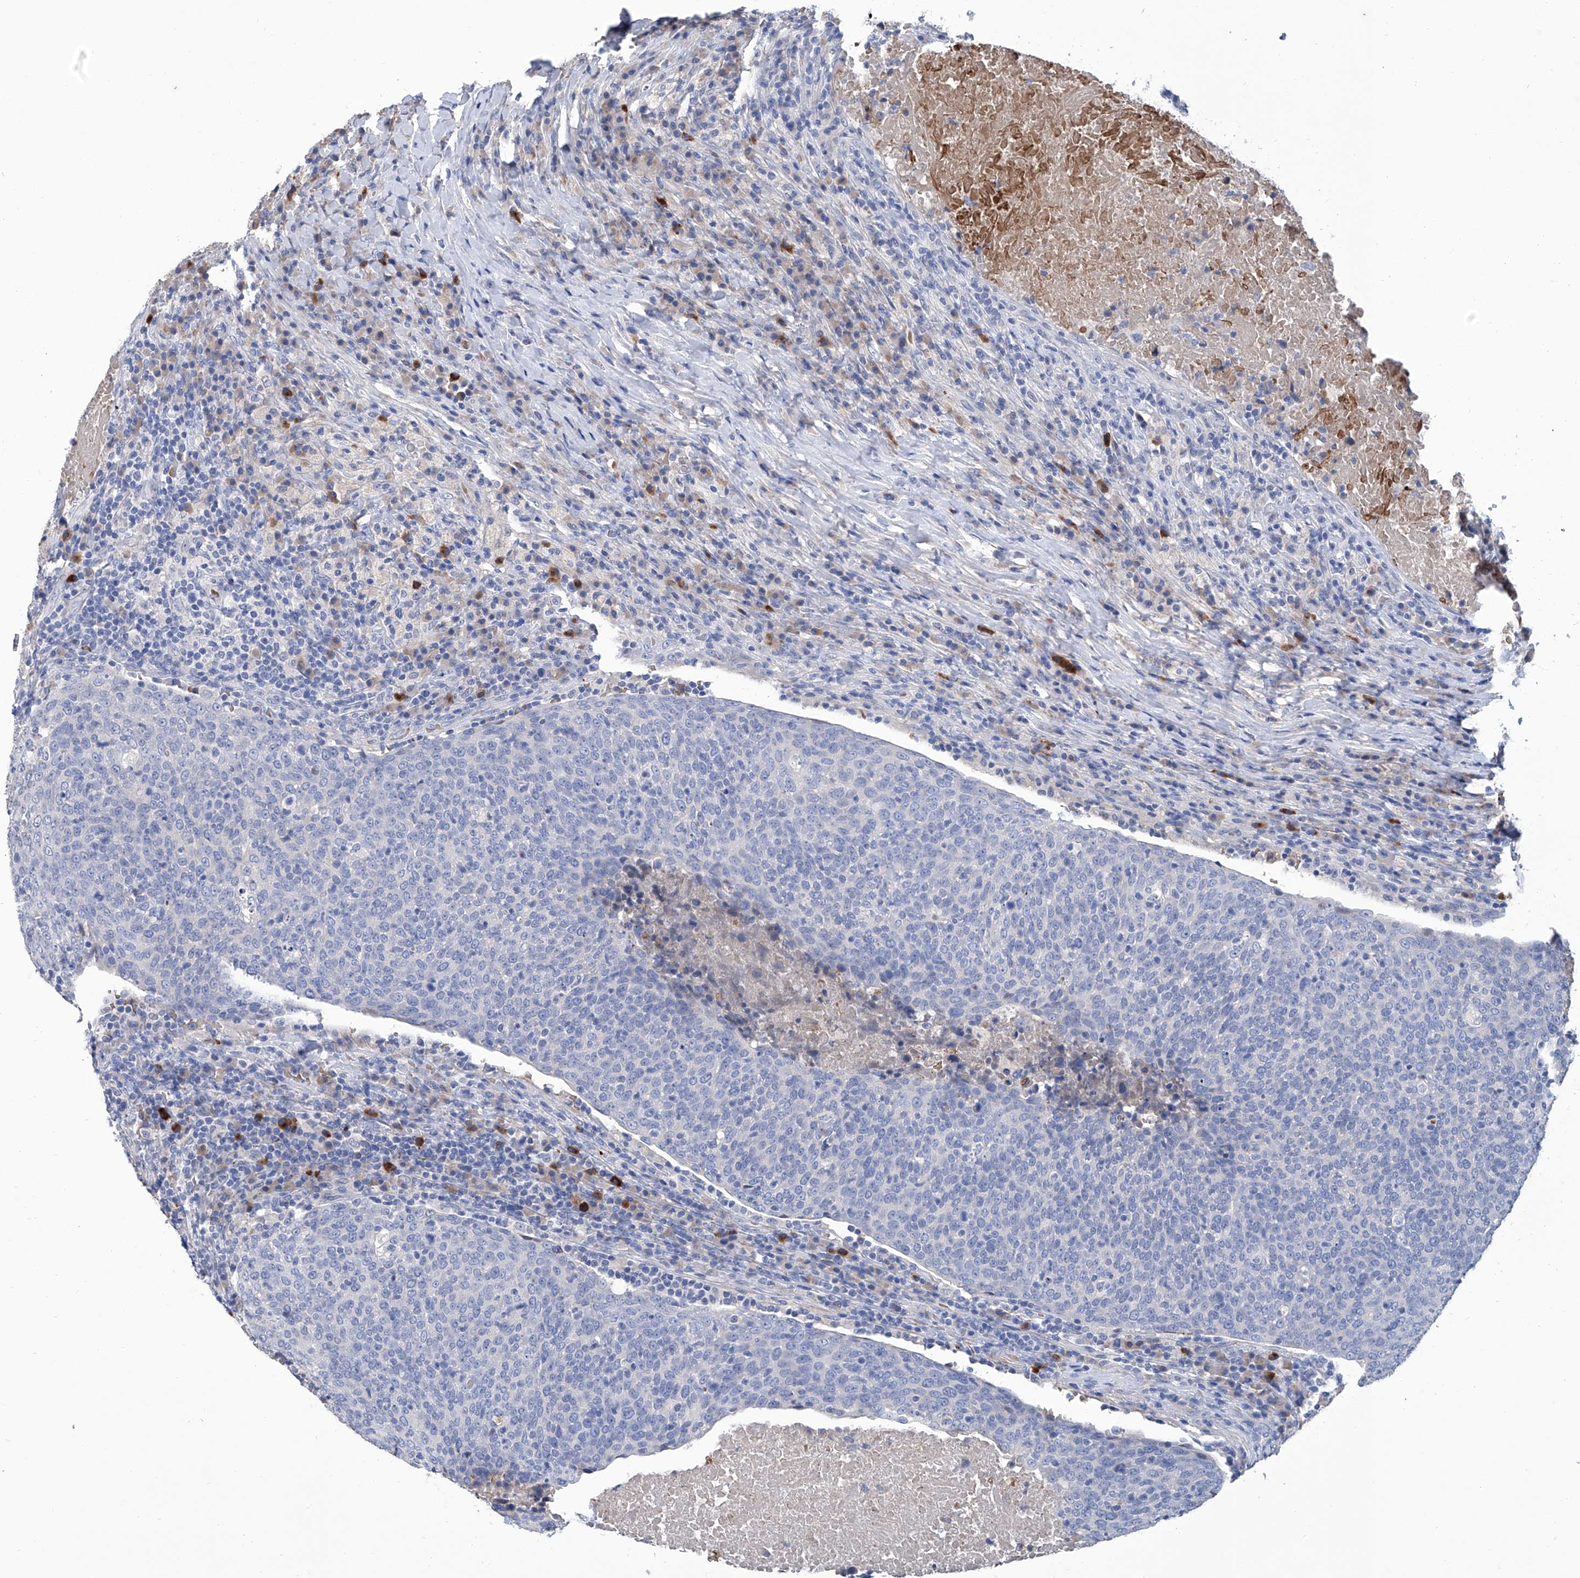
{"staining": {"intensity": "negative", "quantity": "none", "location": "none"}, "tissue": "head and neck cancer", "cell_type": "Tumor cells", "image_type": "cancer", "snomed": [{"axis": "morphology", "description": "Squamous cell carcinoma, NOS"}, {"axis": "morphology", "description": "Squamous cell carcinoma, metastatic, NOS"}, {"axis": "topography", "description": "Lymph node"}, {"axis": "topography", "description": "Head-Neck"}], "caption": "Photomicrograph shows no significant protein staining in tumor cells of head and neck cancer. (Brightfield microscopy of DAB (3,3'-diaminobenzidine) immunohistochemistry at high magnification).", "gene": "GPT", "patient": {"sex": "male", "age": 62}}